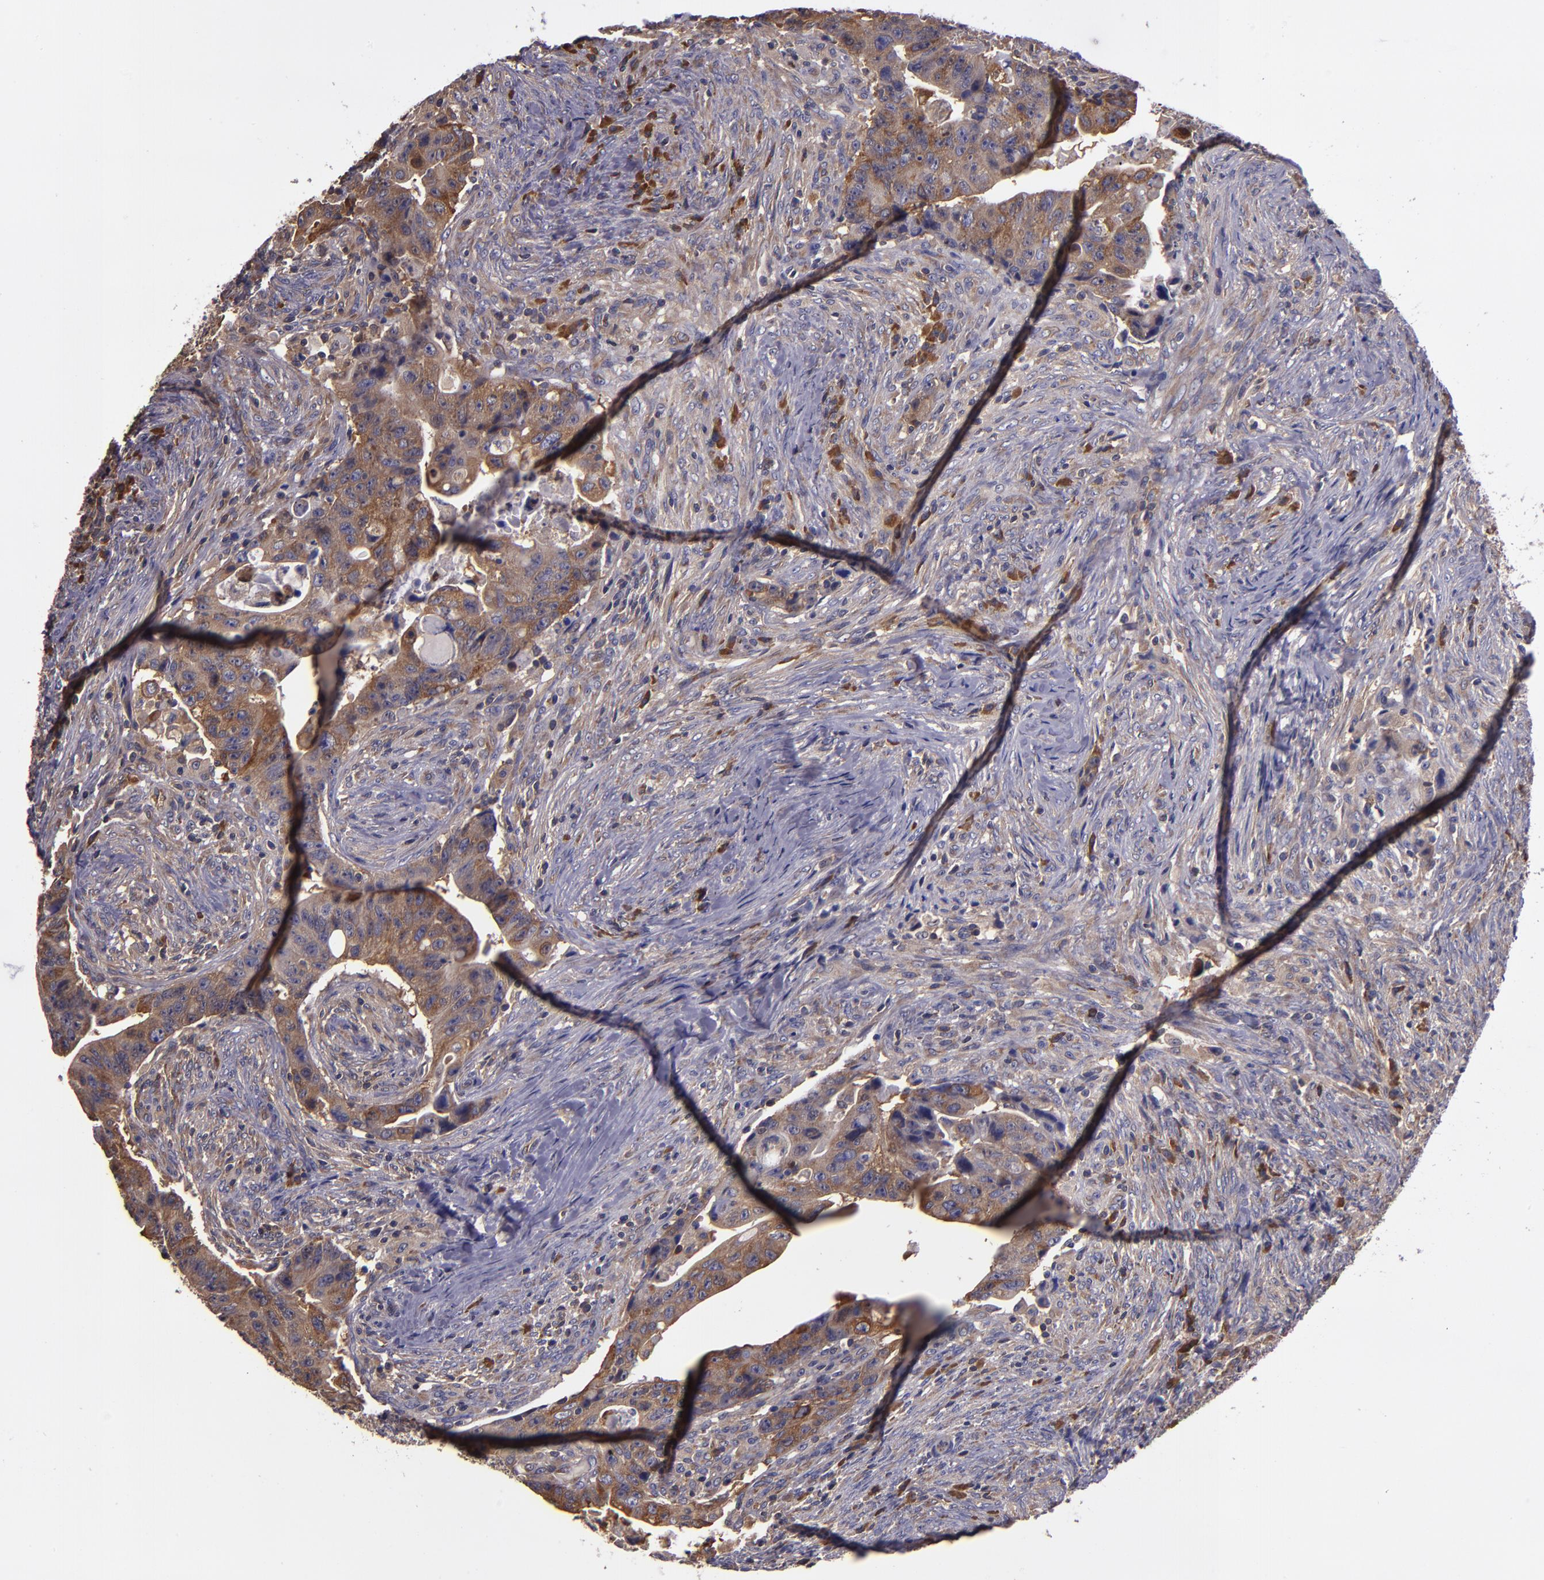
{"staining": {"intensity": "moderate", "quantity": "25%-75%", "location": "cytoplasmic/membranous"}, "tissue": "colorectal cancer", "cell_type": "Tumor cells", "image_type": "cancer", "snomed": [{"axis": "morphology", "description": "Adenocarcinoma, NOS"}, {"axis": "topography", "description": "Rectum"}], "caption": "Colorectal adenocarcinoma stained with immunohistochemistry demonstrates moderate cytoplasmic/membranous staining in about 25%-75% of tumor cells.", "gene": "CARS1", "patient": {"sex": "female", "age": 71}}